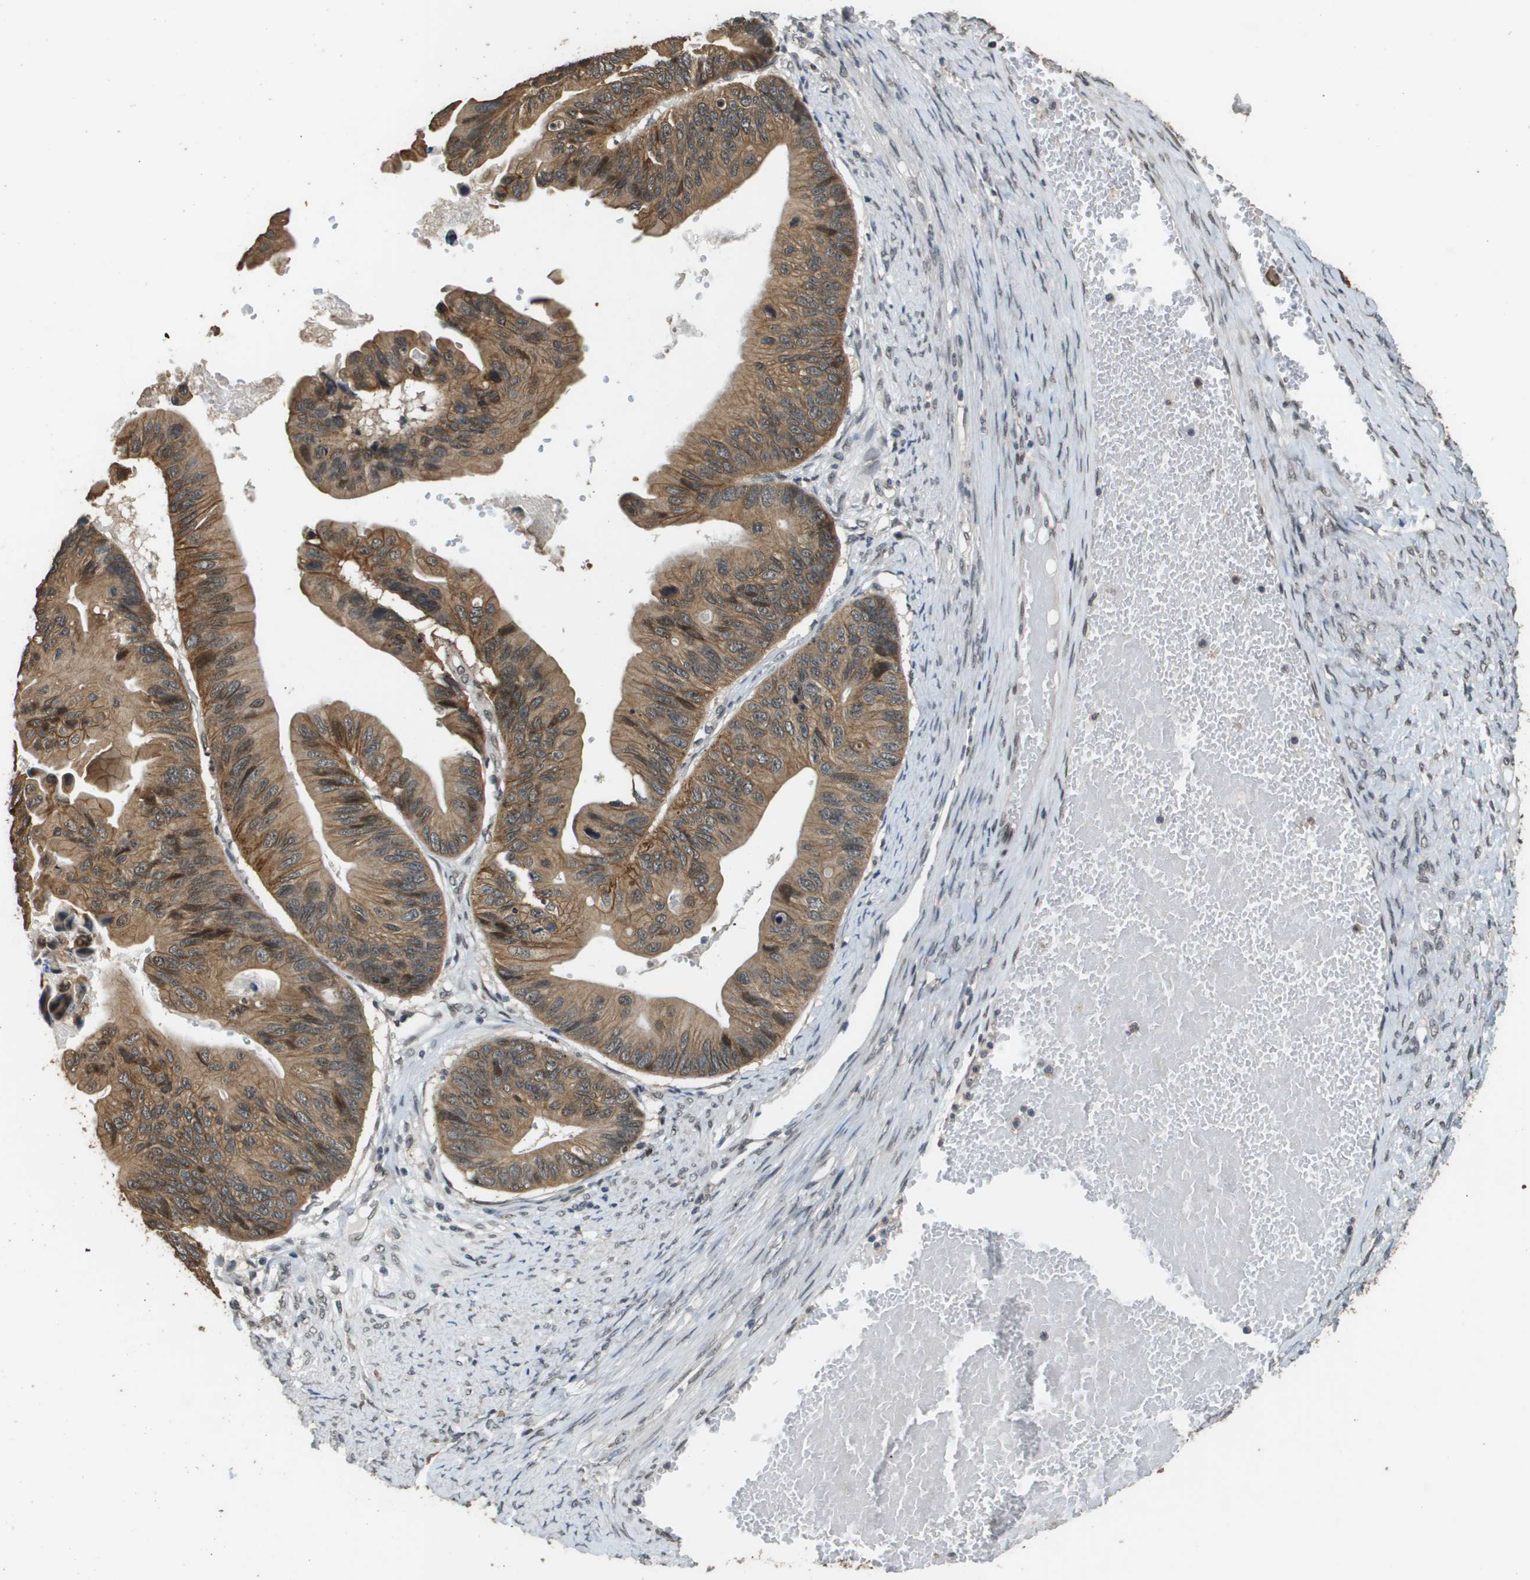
{"staining": {"intensity": "moderate", "quantity": ">75%", "location": "cytoplasmic/membranous"}, "tissue": "ovarian cancer", "cell_type": "Tumor cells", "image_type": "cancer", "snomed": [{"axis": "morphology", "description": "Cystadenocarcinoma, mucinous, NOS"}, {"axis": "topography", "description": "Ovary"}], "caption": "Immunohistochemical staining of human ovarian cancer exhibits moderate cytoplasmic/membranous protein positivity in about >75% of tumor cells. The protein is shown in brown color, while the nuclei are stained blue.", "gene": "FANCC", "patient": {"sex": "female", "age": 61}}